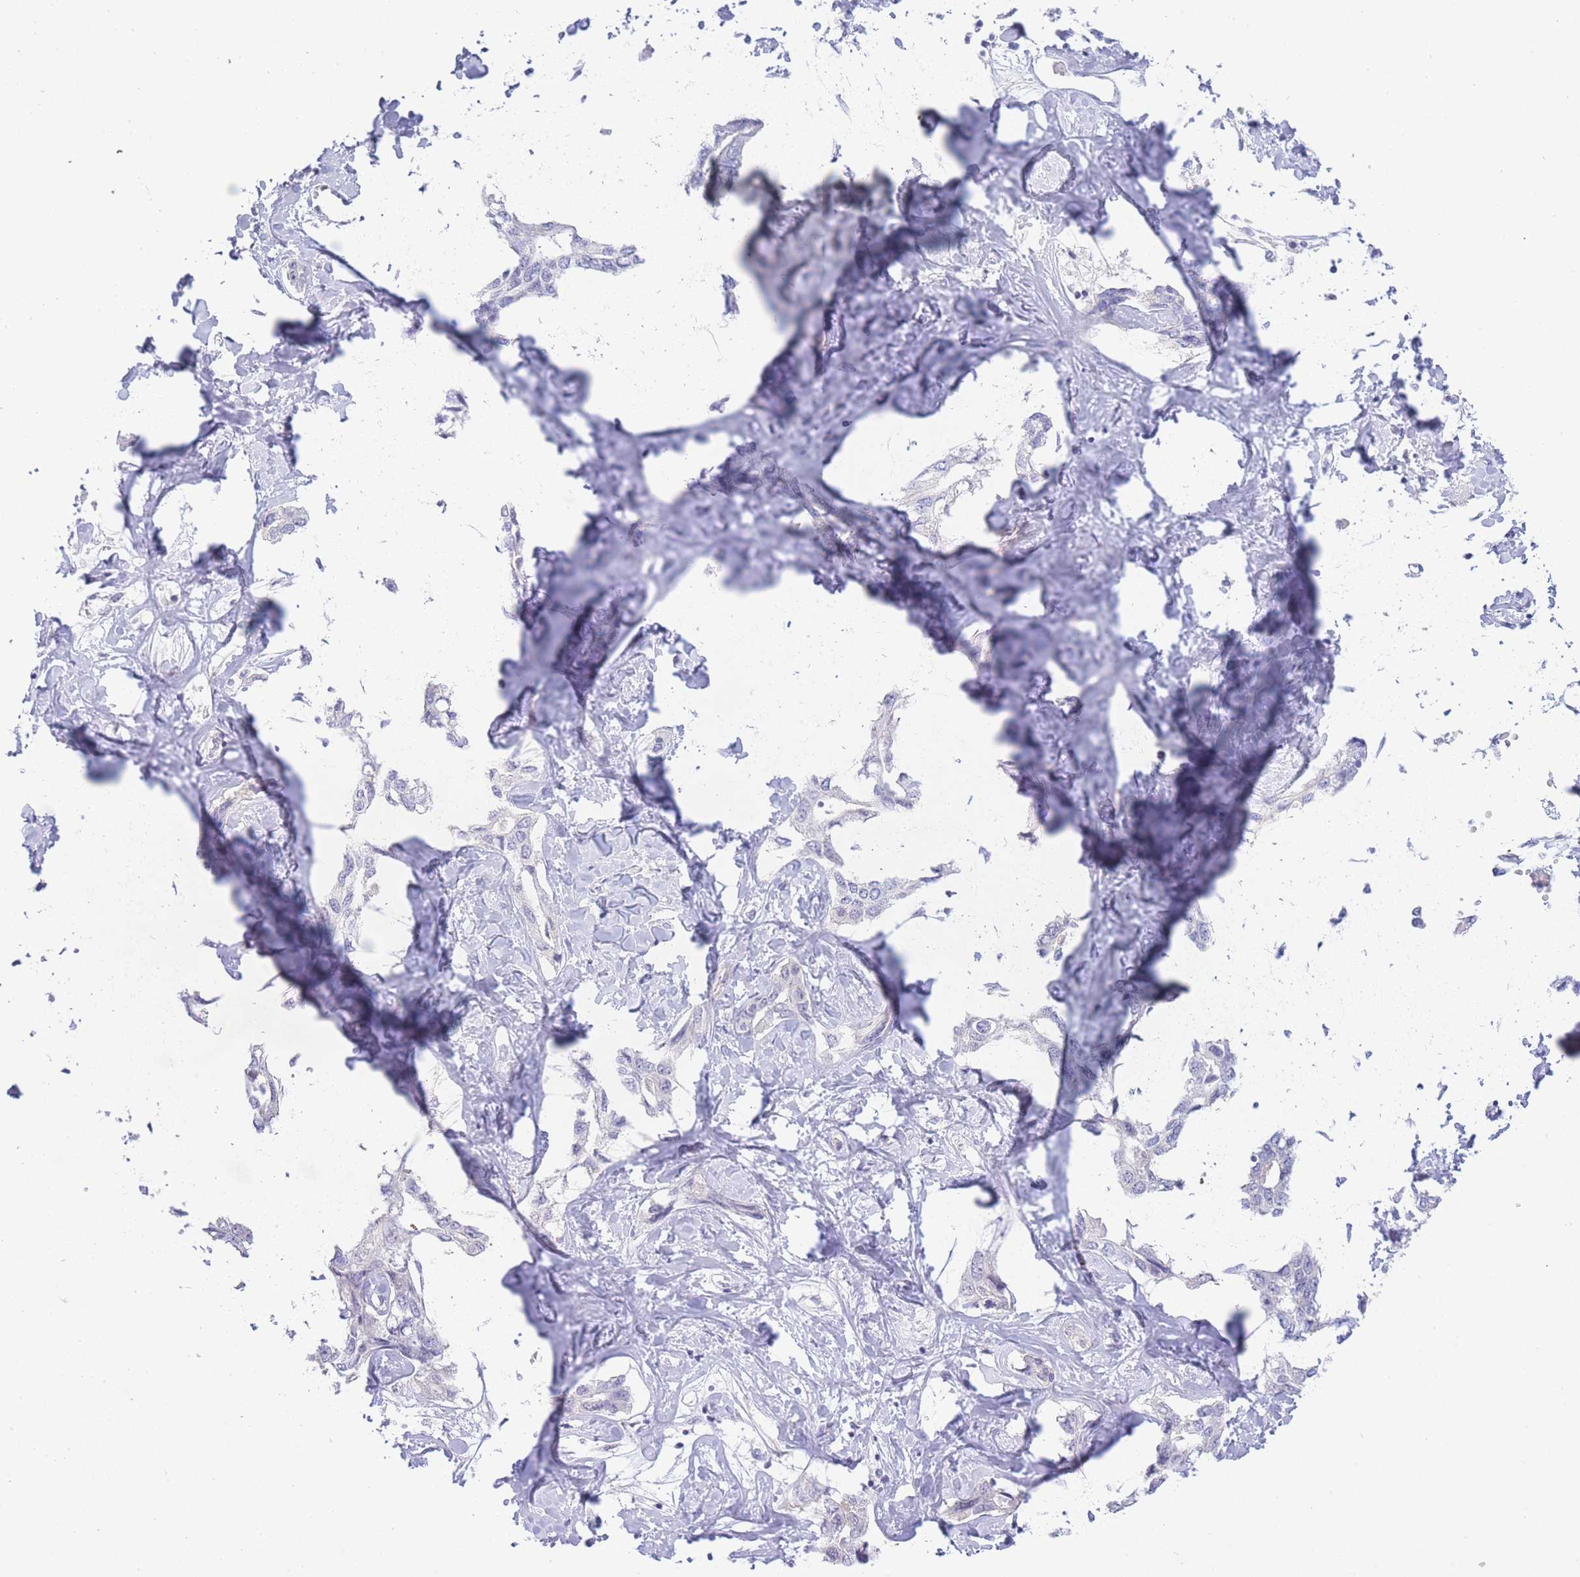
{"staining": {"intensity": "negative", "quantity": "none", "location": "none"}, "tissue": "liver cancer", "cell_type": "Tumor cells", "image_type": "cancer", "snomed": [{"axis": "morphology", "description": "Cholangiocarcinoma"}, {"axis": "topography", "description": "Liver"}], "caption": "Human liver cancer (cholangiocarcinoma) stained for a protein using immunohistochemistry (IHC) displays no expression in tumor cells.", "gene": "PRR23B", "patient": {"sex": "male", "age": 59}}